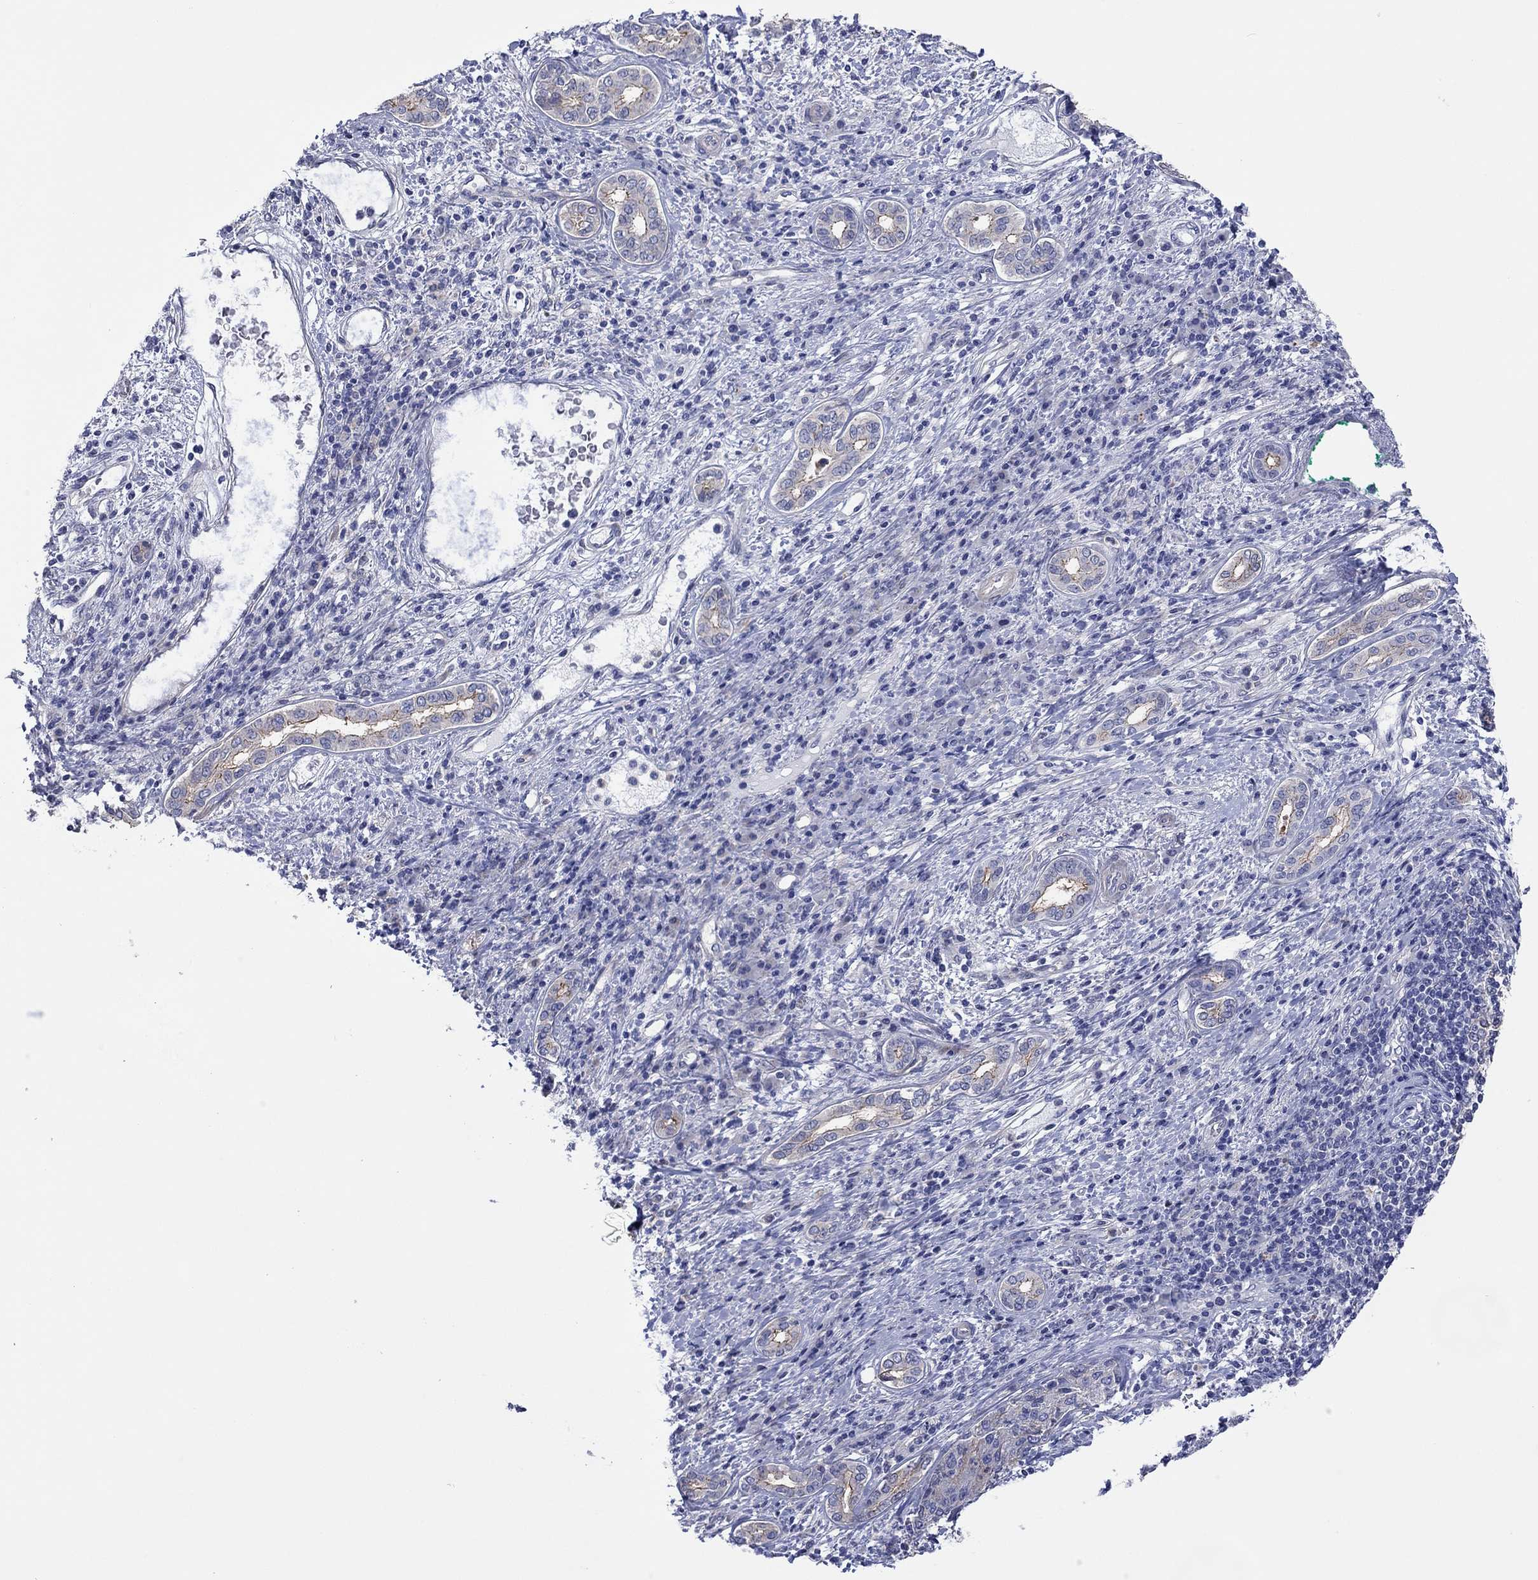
{"staining": {"intensity": "strong", "quantity": "<25%", "location": "cytoplasmic/membranous"}, "tissue": "liver cancer", "cell_type": "Tumor cells", "image_type": "cancer", "snomed": [{"axis": "morphology", "description": "Carcinoma, Hepatocellular, NOS"}, {"axis": "topography", "description": "Liver"}], "caption": "IHC histopathology image of human liver hepatocellular carcinoma stained for a protein (brown), which reveals medium levels of strong cytoplasmic/membranous staining in approximately <25% of tumor cells.", "gene": "TPRN", "patient": {"sex": "male", "age": 65}}